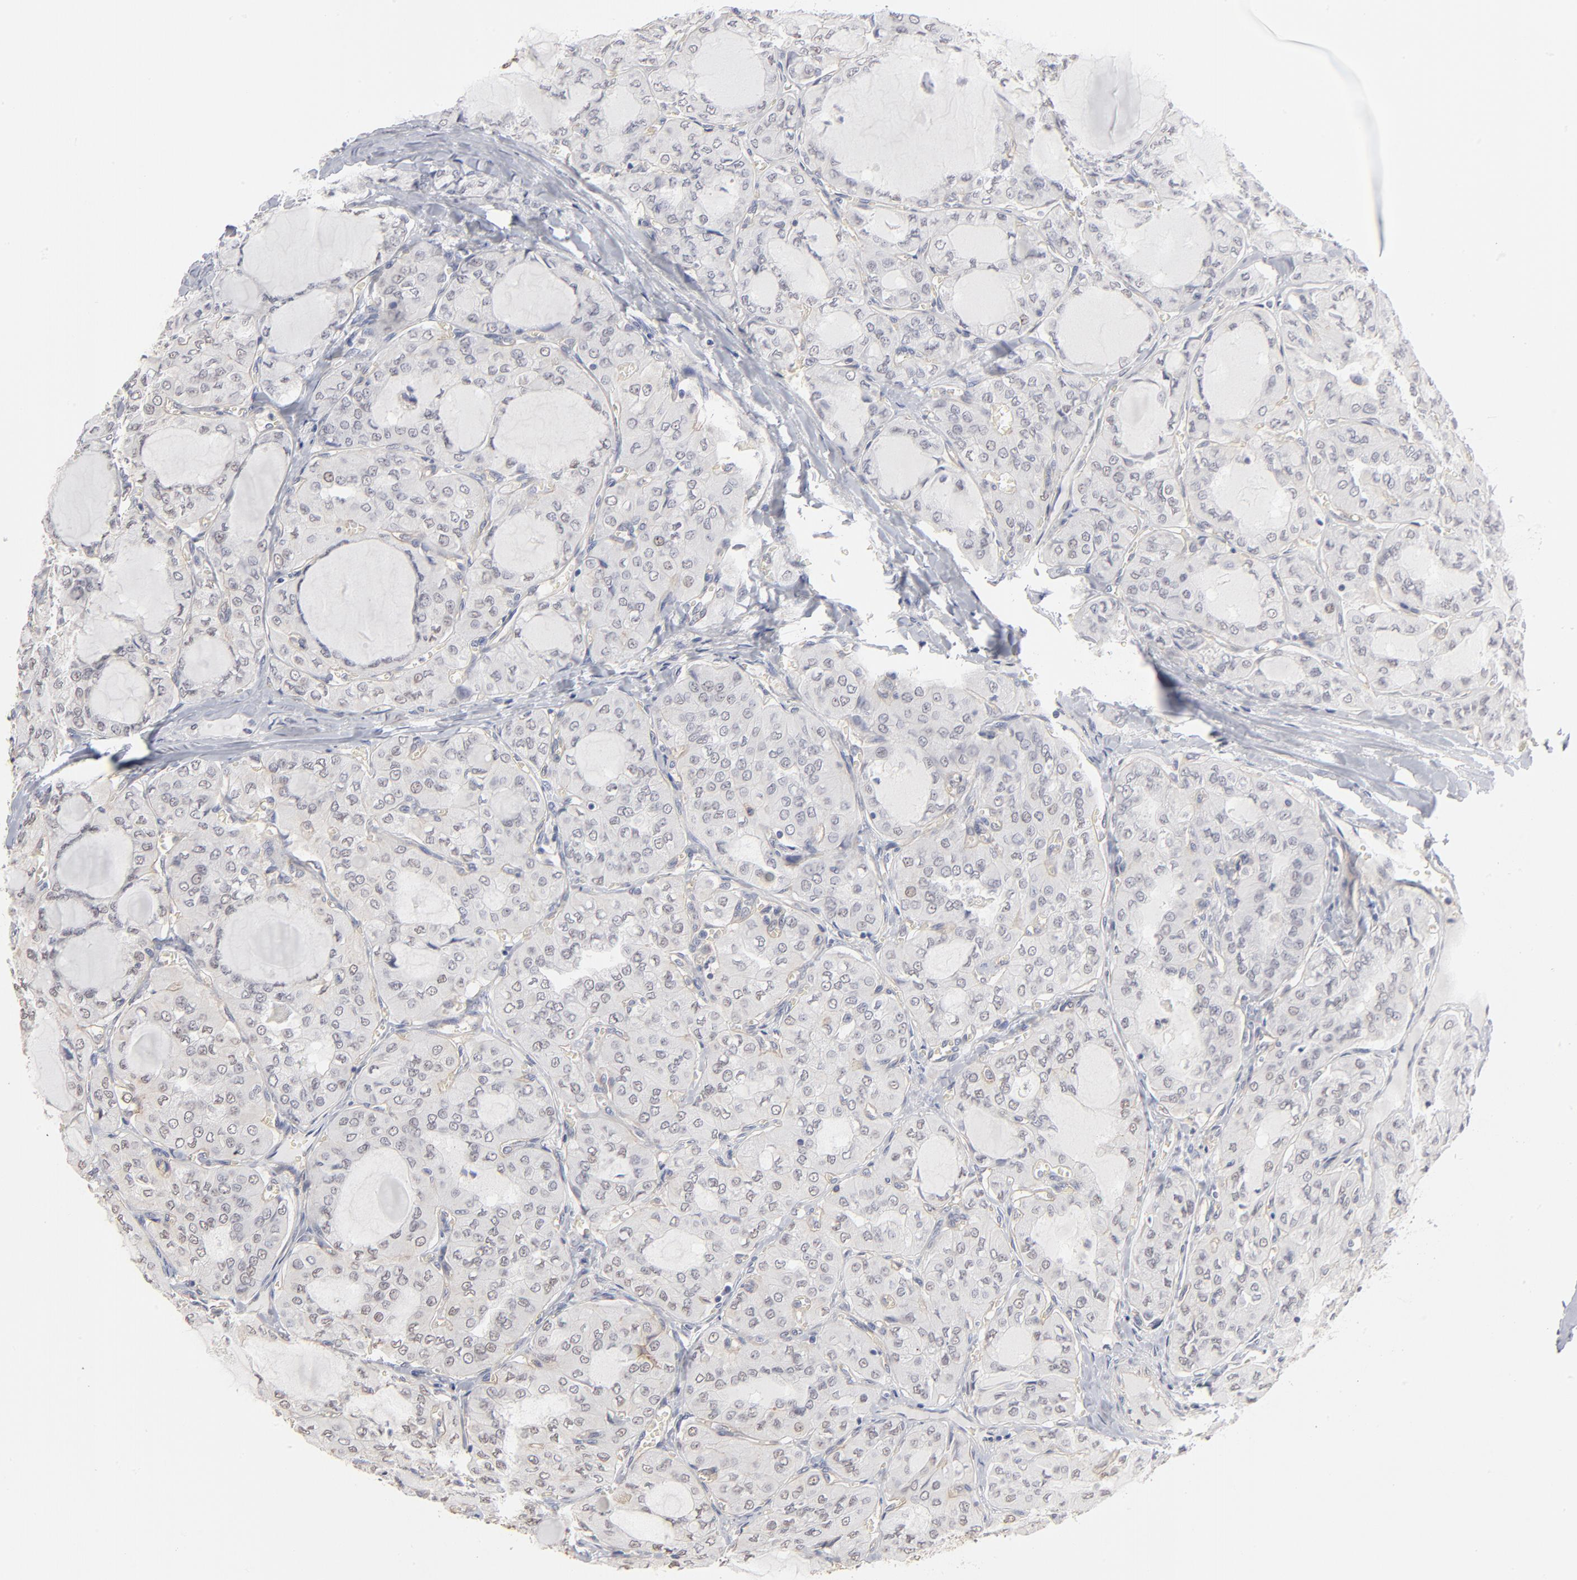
{"staining": {"intensity": "negative", "quantity": "none", "location": "none"}, "tissue": "thyroid cancer", "cell_type": "Tumor cells", "image_type": "cancer", "snomed": [{"axis": "morphology", "description": "Papillary adenocarcinoma, NOS"}, {"axis": "topography", "description": "Thyroid gland"}], "caption": "This is a histopathology image of IHC staining of thyroid cancer, which shows no positivity in tumor cells.", "gene": "SLC16A1", "patient": {"sex": "male", "age": 20}}